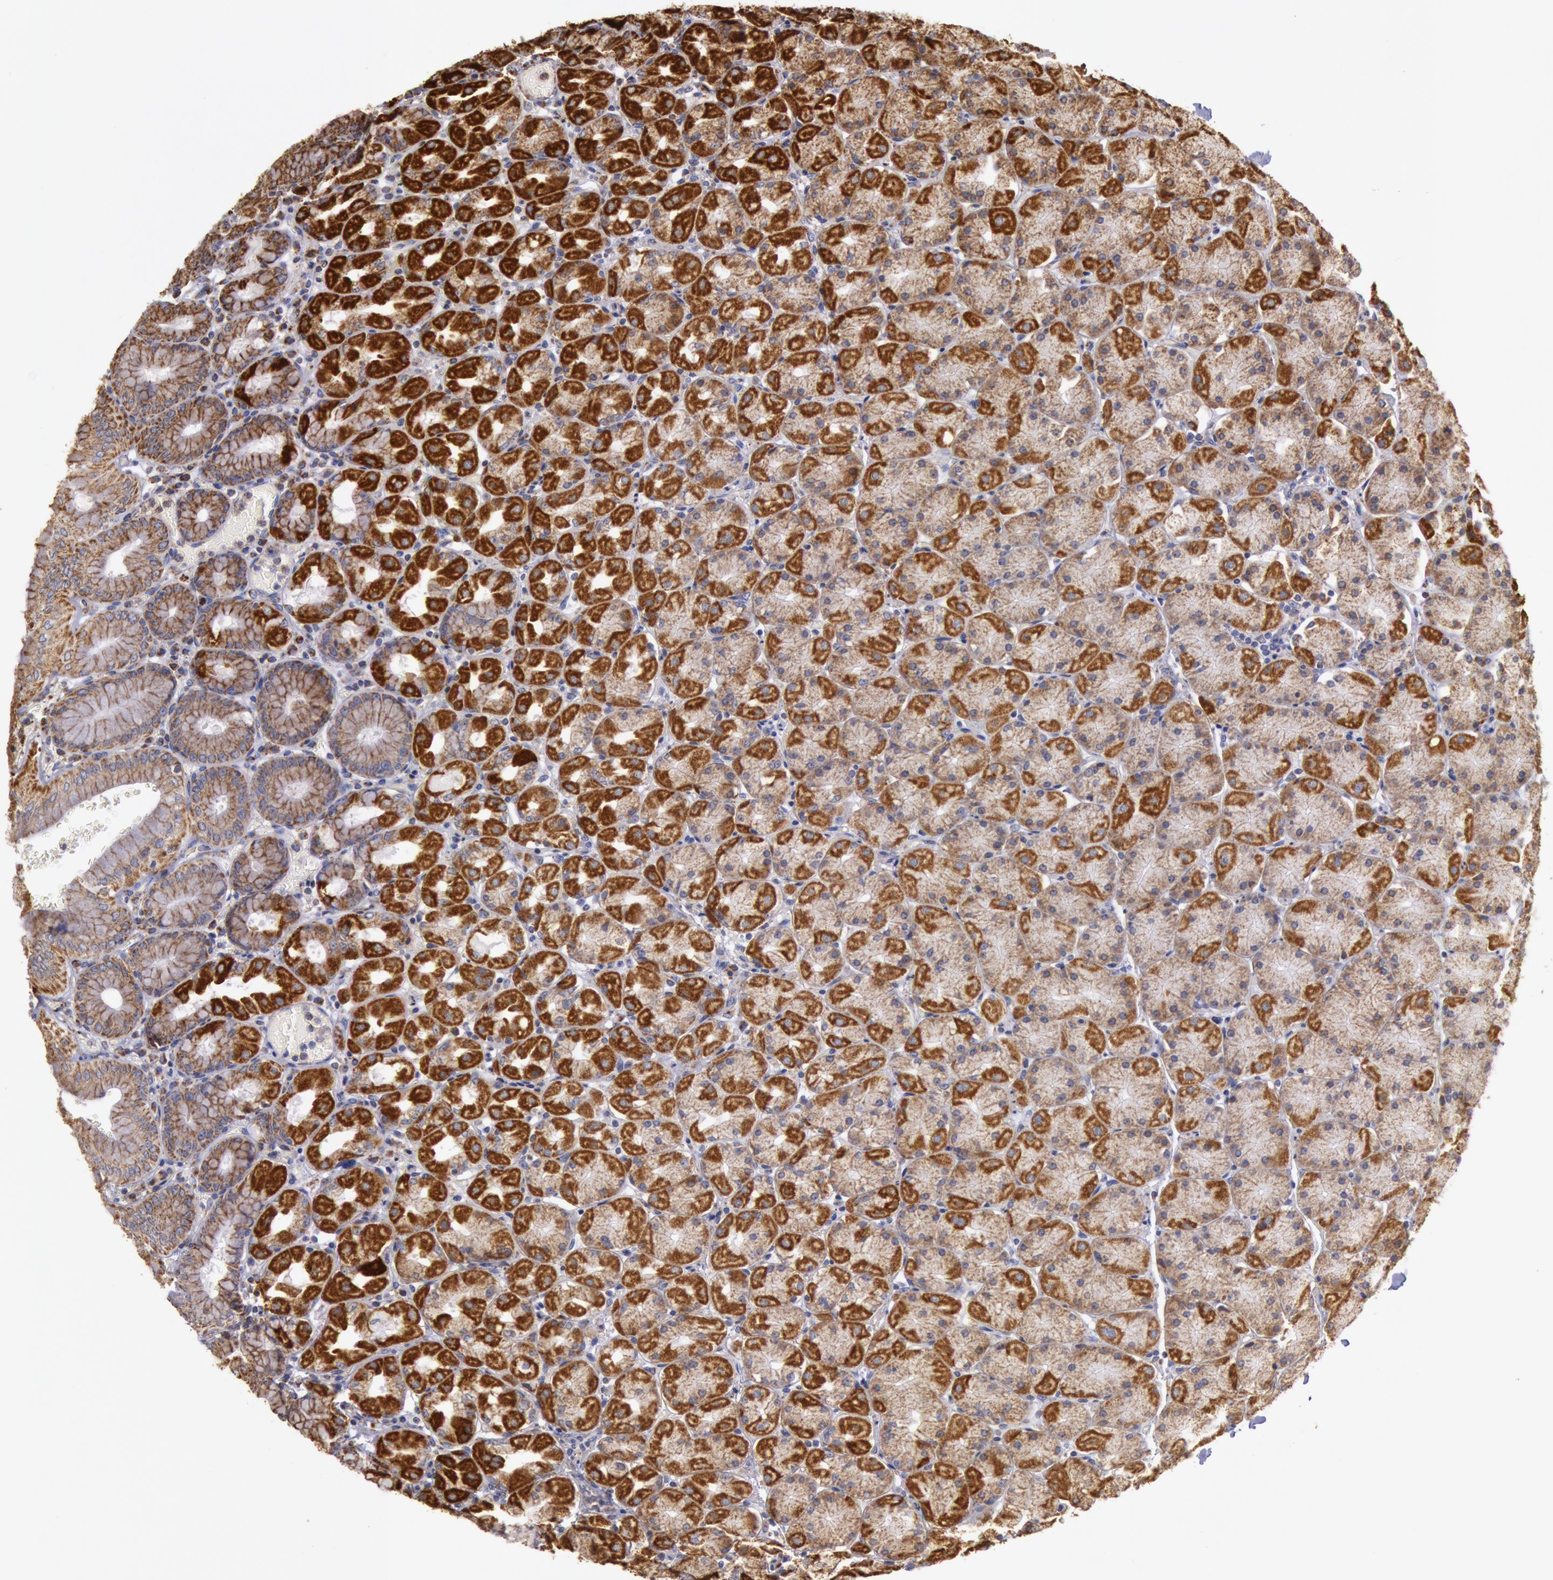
{"staining": {"intensity": "strong", "quantity": ">75%", "location": "cytoplasmic/membranous"}, "tissue": "stomach", "cell_type": "Glandular cells", "image_type": "normal", "snomed": [{"axis": "morphology", "description": "Normal tissue, NOS"}, {"axis": "topography", "description": "Stomach, upper"}, {"axis": "topography", "description": "Stomach"}], "caption": "Immunohistochemistry (DAB (3,3'-diaminobenzidine)) staining of benign human stomach reveals strong cytoplasmic/membranous protein positivity in about >75% of glandular cells.", "gene": "CYC1", "patient": {"sex": "male", "age": 76}}